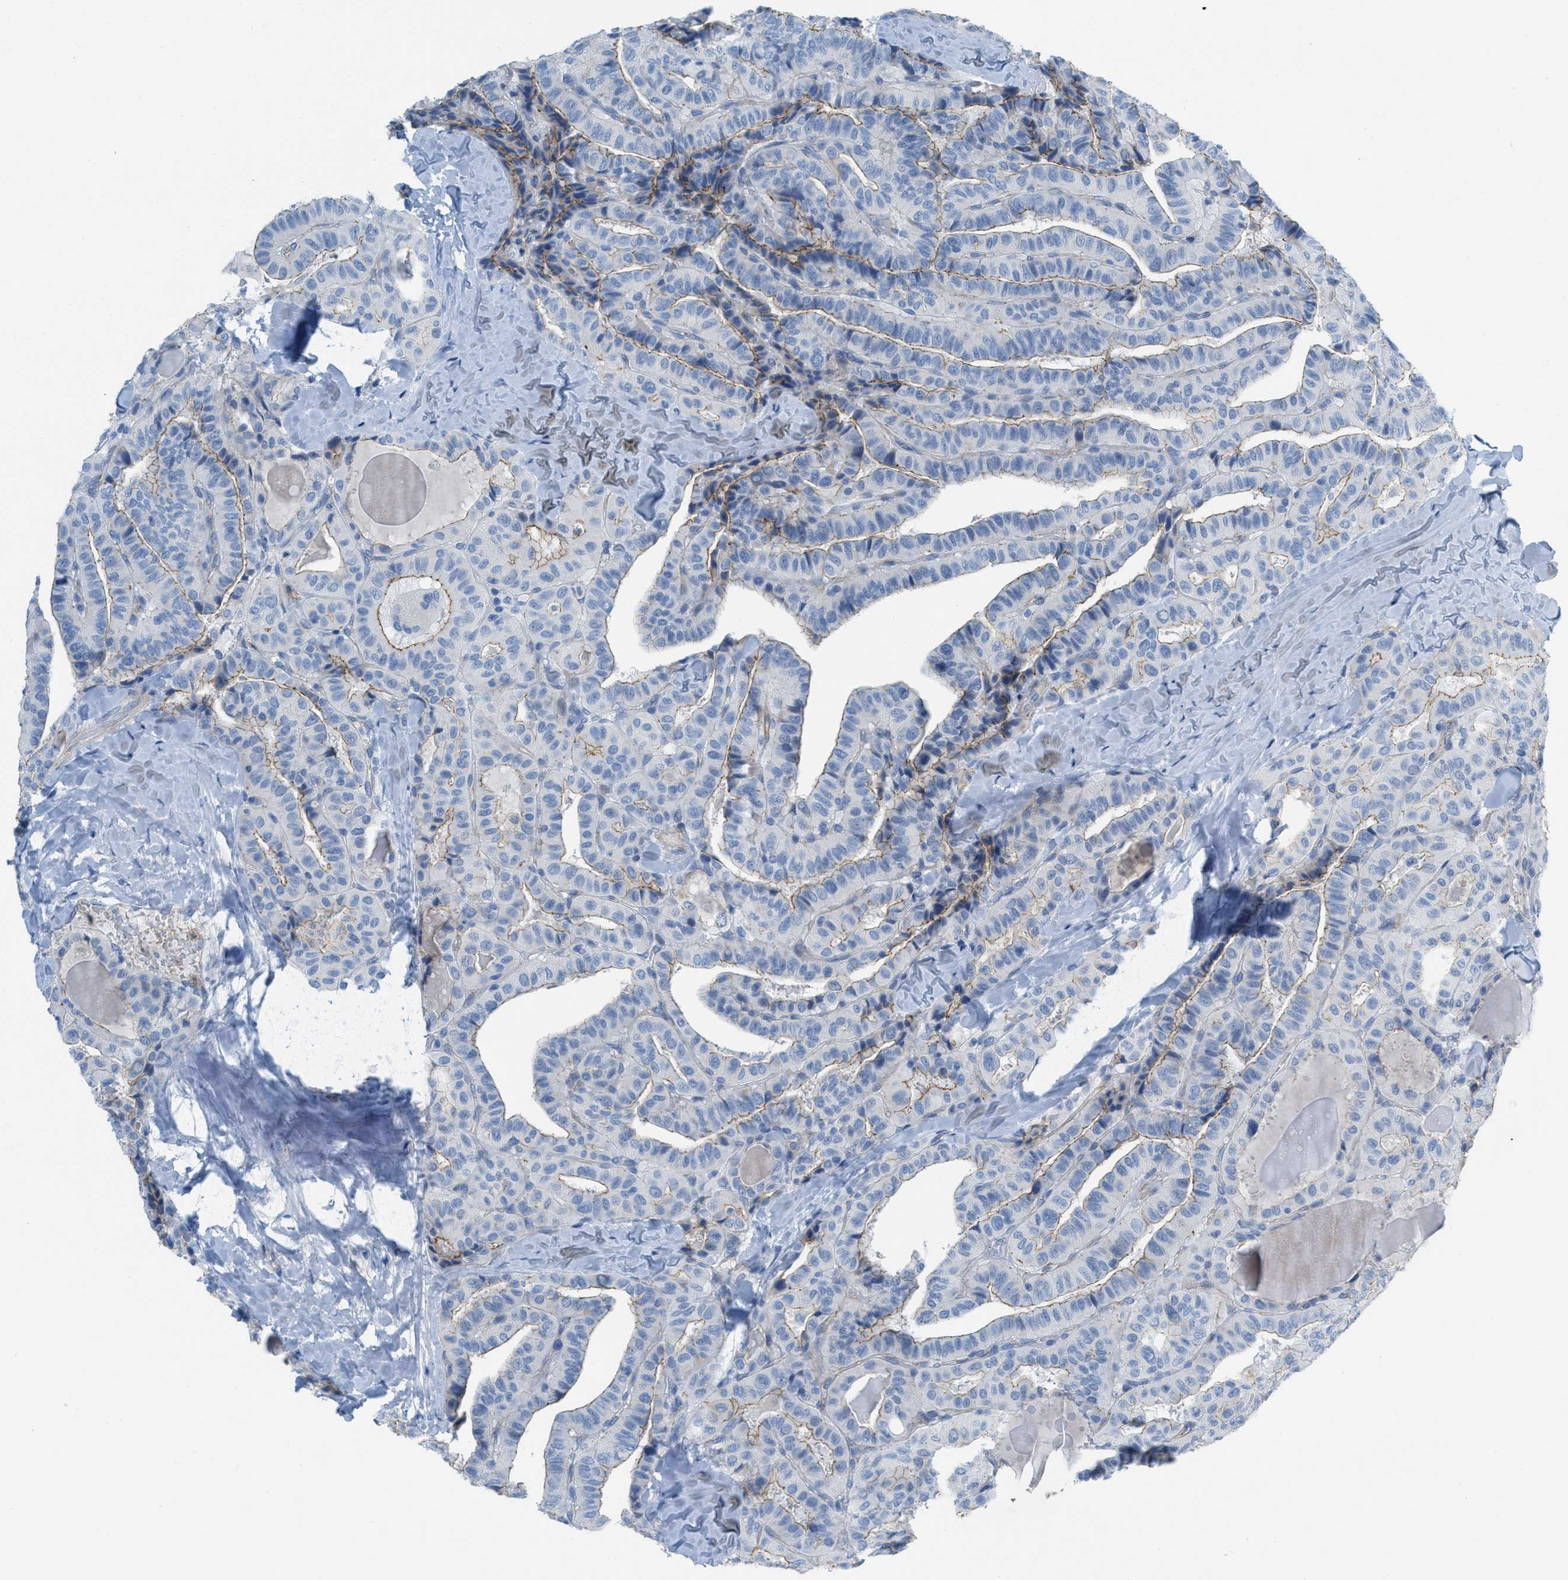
{"staining": {"intensity": "weak", "quantity": "25%-75%", "location": "cytoplasmic/membranous"}, "tissue": "thyroid cancer", "cell_type": "Tumor cells", "image_type": "cancer", "snomed": [{"axis": "morphology", "description": "Papillary adenocarcinoma, NOS"}, {"axis": "topography", "description": "Thyroid gland"}], "caption": "The histopathology image reveals immunohistochemical staining of thyroid cancer (papillary adenocarcinoma). There is weak cytoplasmic/membranous expression is present in approximately 25%-75% of tumor cells.", "gene": "CRB3", "patient": {"sex": "male", "age": 77}}